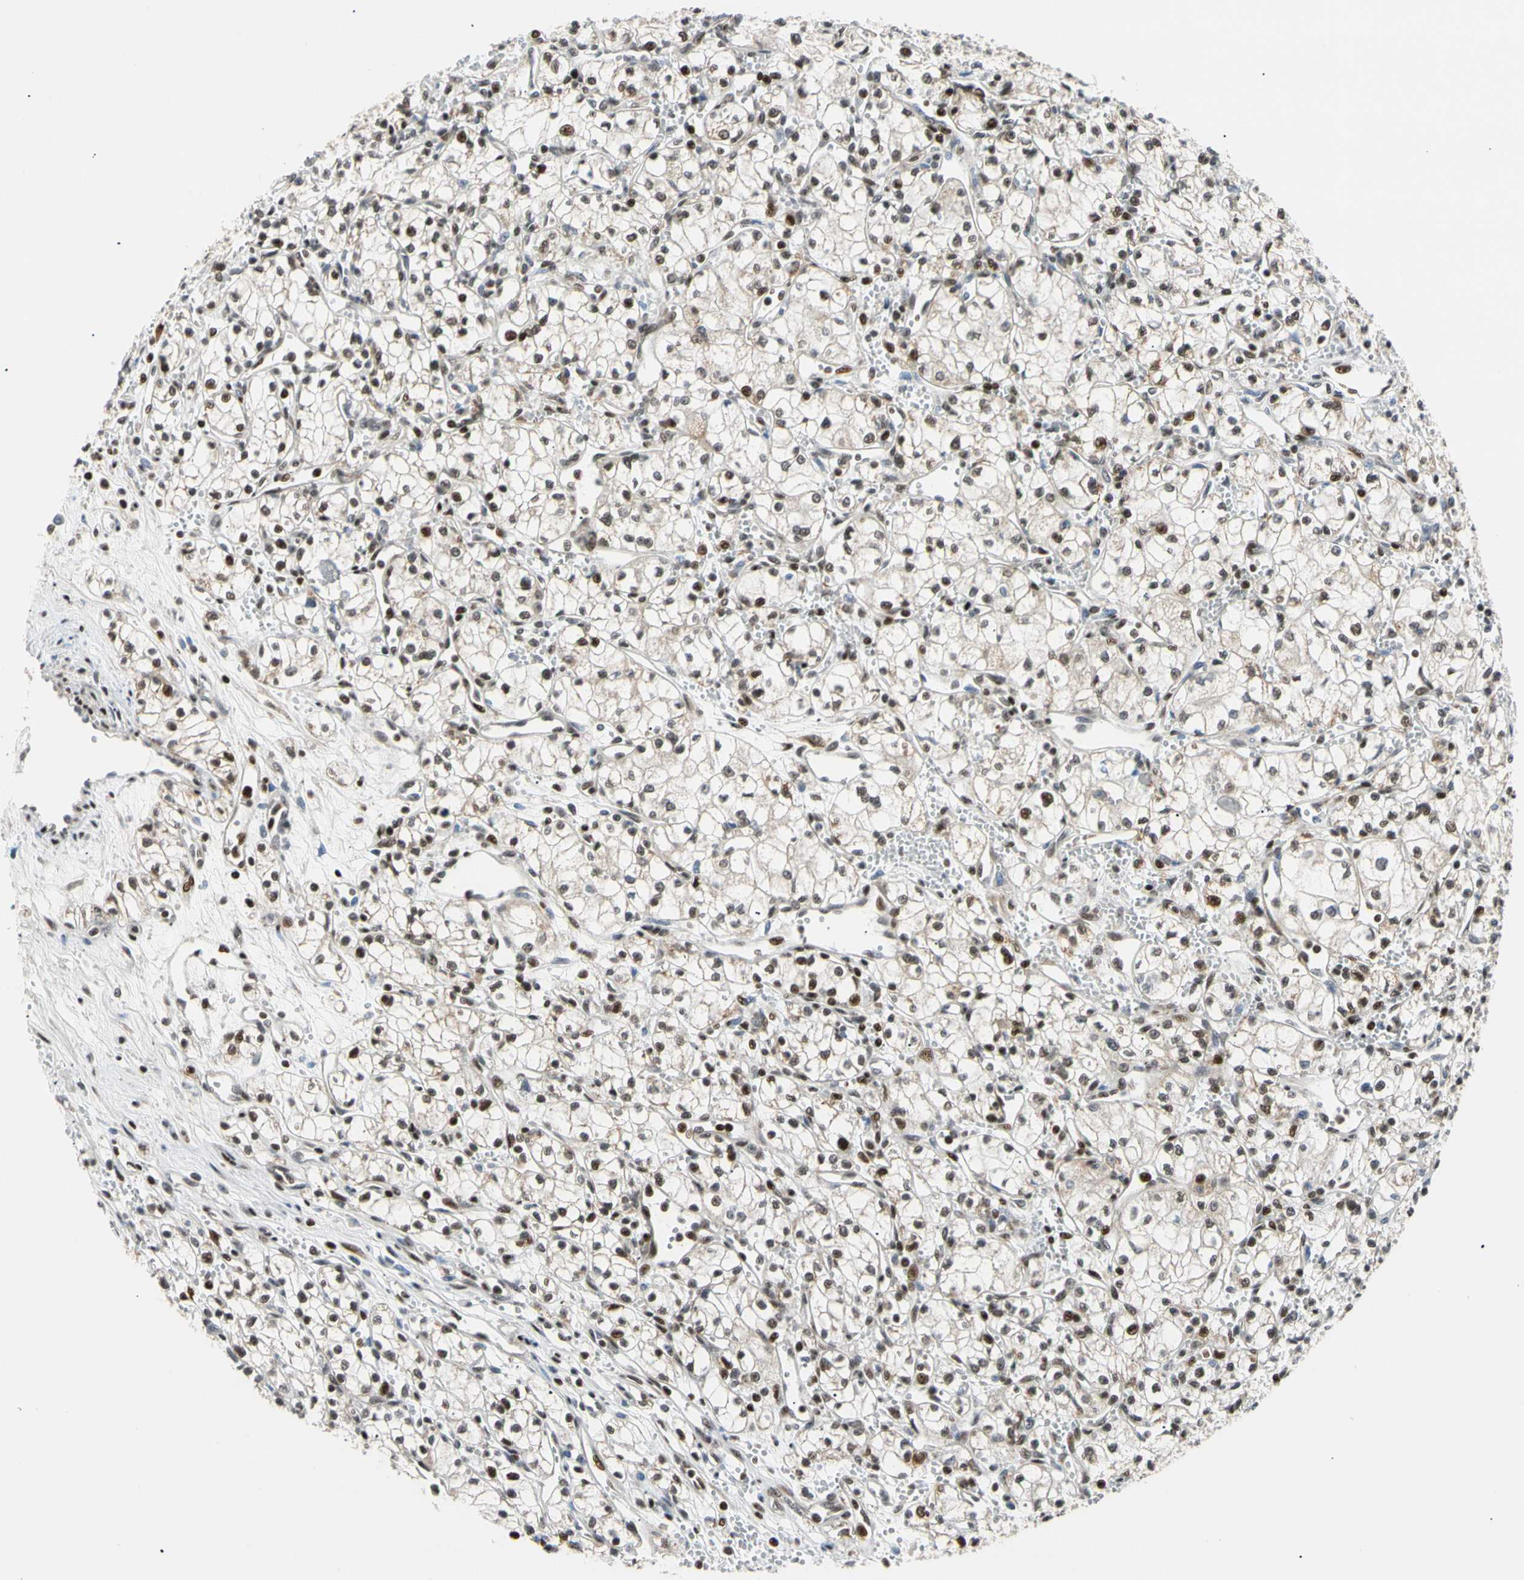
{"staining": {"intensity": "moderate", "quantity": "25%-75%", "location": "nuclear"}, "tissue": "renal cancer", "cell_type": "Tumor cells", "image_type": "cancer", "snomed": [{"axis": "morphology", "description": "Normal tissue, NOS"}, {"axis": "morphology", "description": "Adenocarcinoma, NOS"}, {"axis": "topography", "description": "Kidney"}], "caption": "The photomicrograph reveals staining of renal cancer (adenocarcinoma), revealing moderate nuclear protein staining (brown color) within tumor cells.", "gene": "E2F1", "patient": {"sex": "male", "age": 59}}